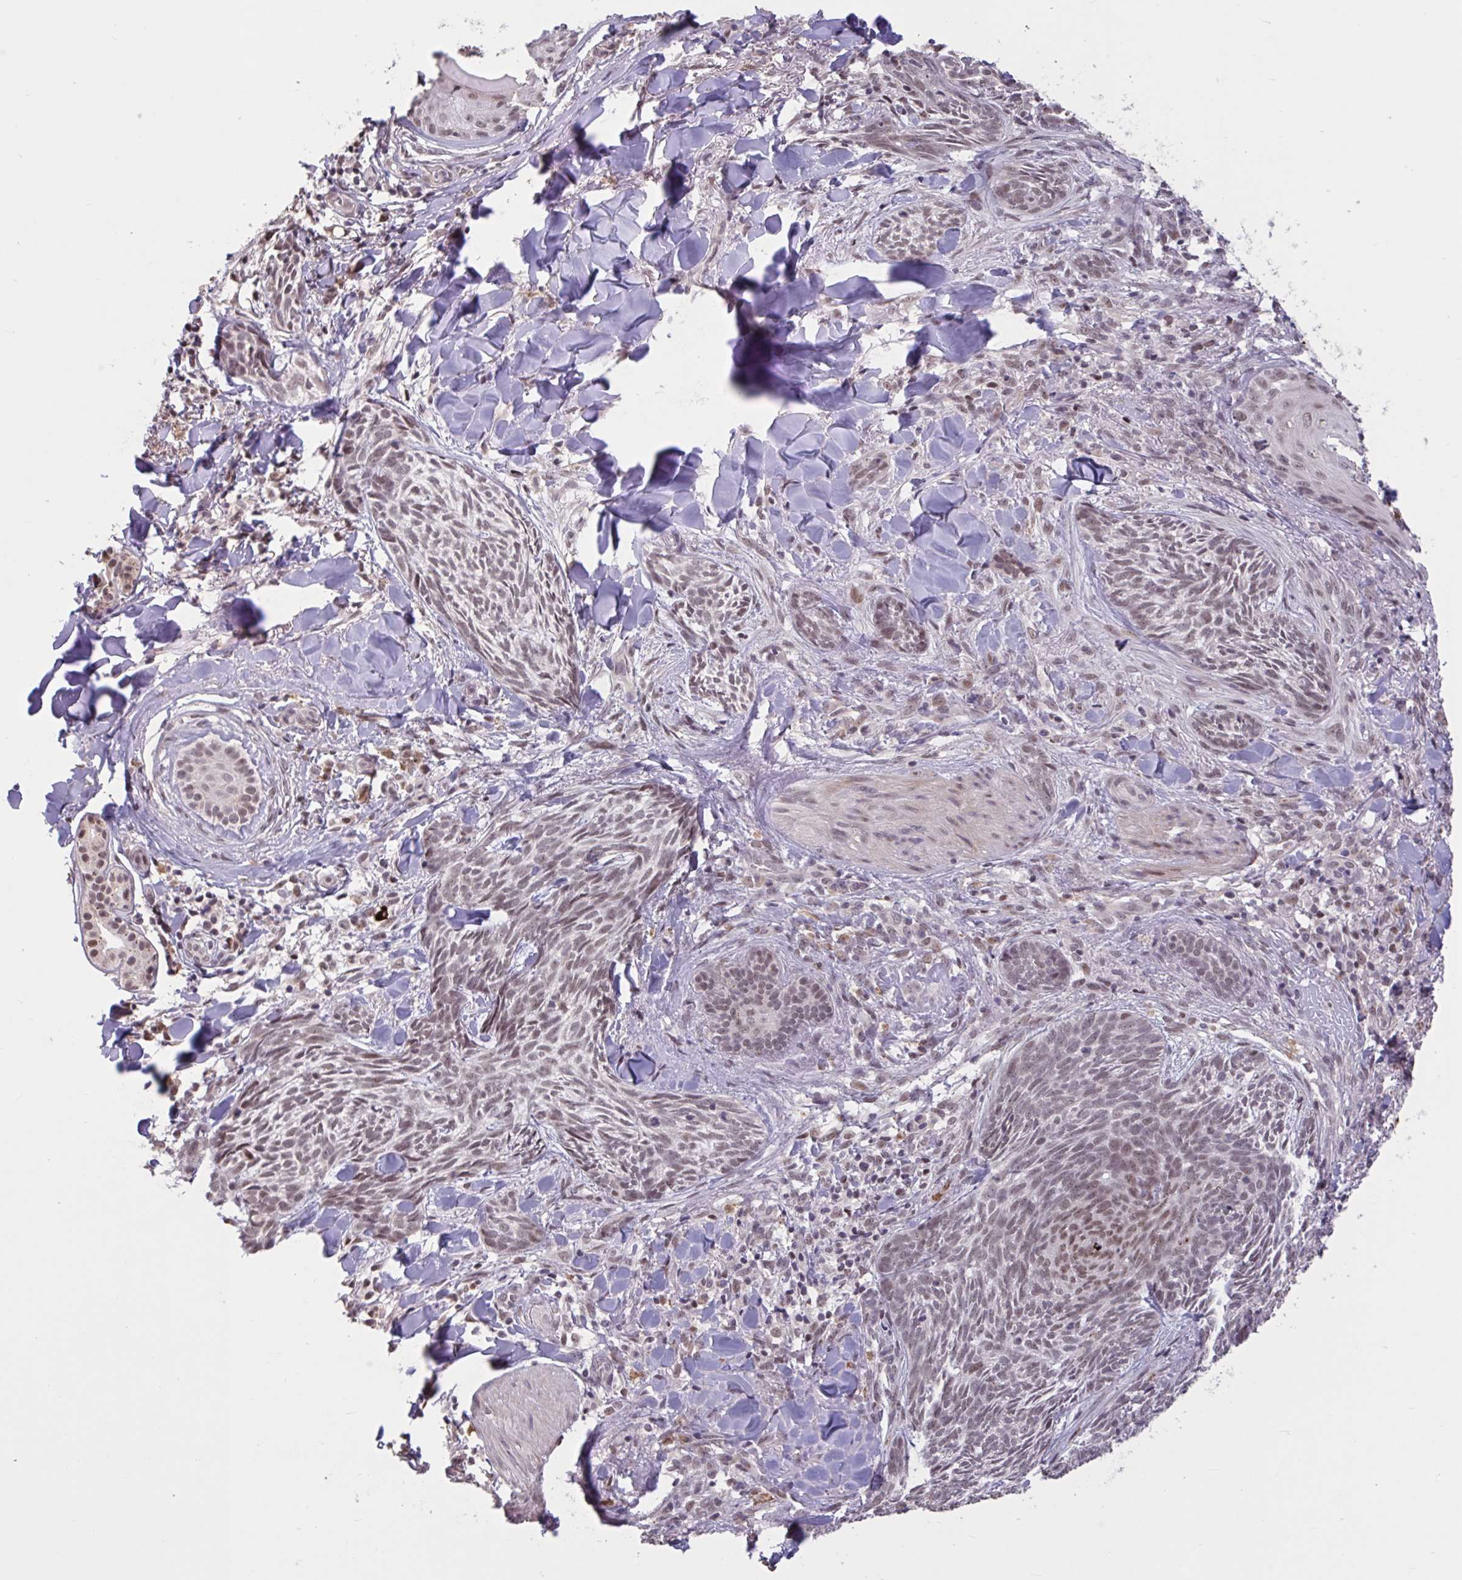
{"staining": {"intensity": "weak", "quantity": ">75%", "location": "nuclear"}, "tissue": "skin cancer", "cell_type": "Tumor cells", "image_type": "cancer", "snomed": [{"axis": "morphology", "description": "Basal cell carcinoma"}, {"axis": "topography", "description": "Skin"}], "caption": "This photomicrograph demonstrates skin cancer (basal cell carcinoma) stained with IHC to label a protein in brown. The nuclear of tumor cells show weak positivity for the protein. Nuclei are counter-stained blue.", "gene": "ZNF414", "patient": {"sex": "female", "age": 93}}